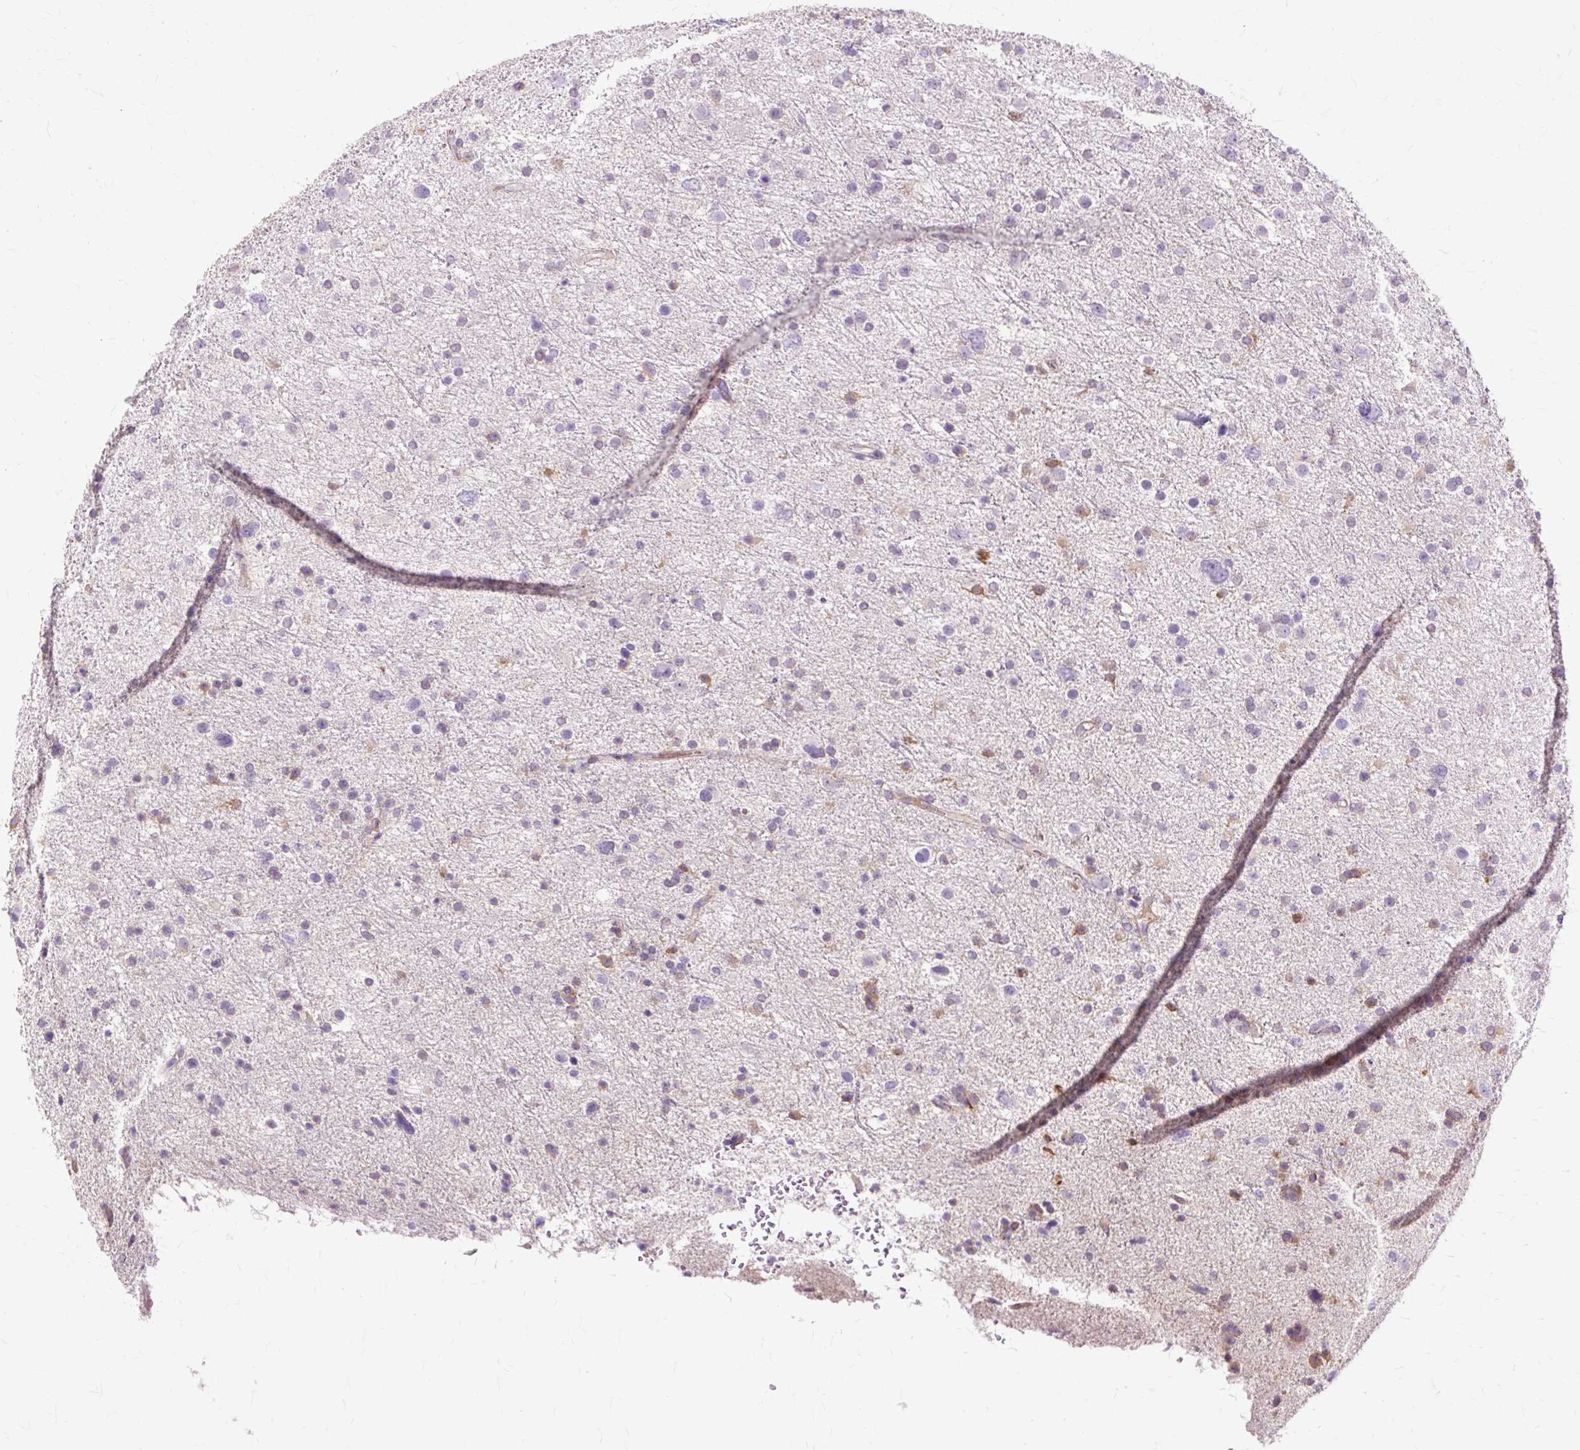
{"staining": {"intensity": "moderate", "quantity": "<25%", "location": "cytoplasmic/membranous"}, "tissue": "glioma", "cell_type": "Tumor cells", "image_type": "cancer", "snomed": [{"axis": "morphology", "description": "Glioma, malignant, Low grade"}, {"axis": "topography", "description": "Brain"}], "caption": "Glioma tissue demonstrates moderate cytoplasmic/membranous expression in about <25% of tumor cells", "gene": "DCTN4", "patient": {"sex": "female", "age": 32}}